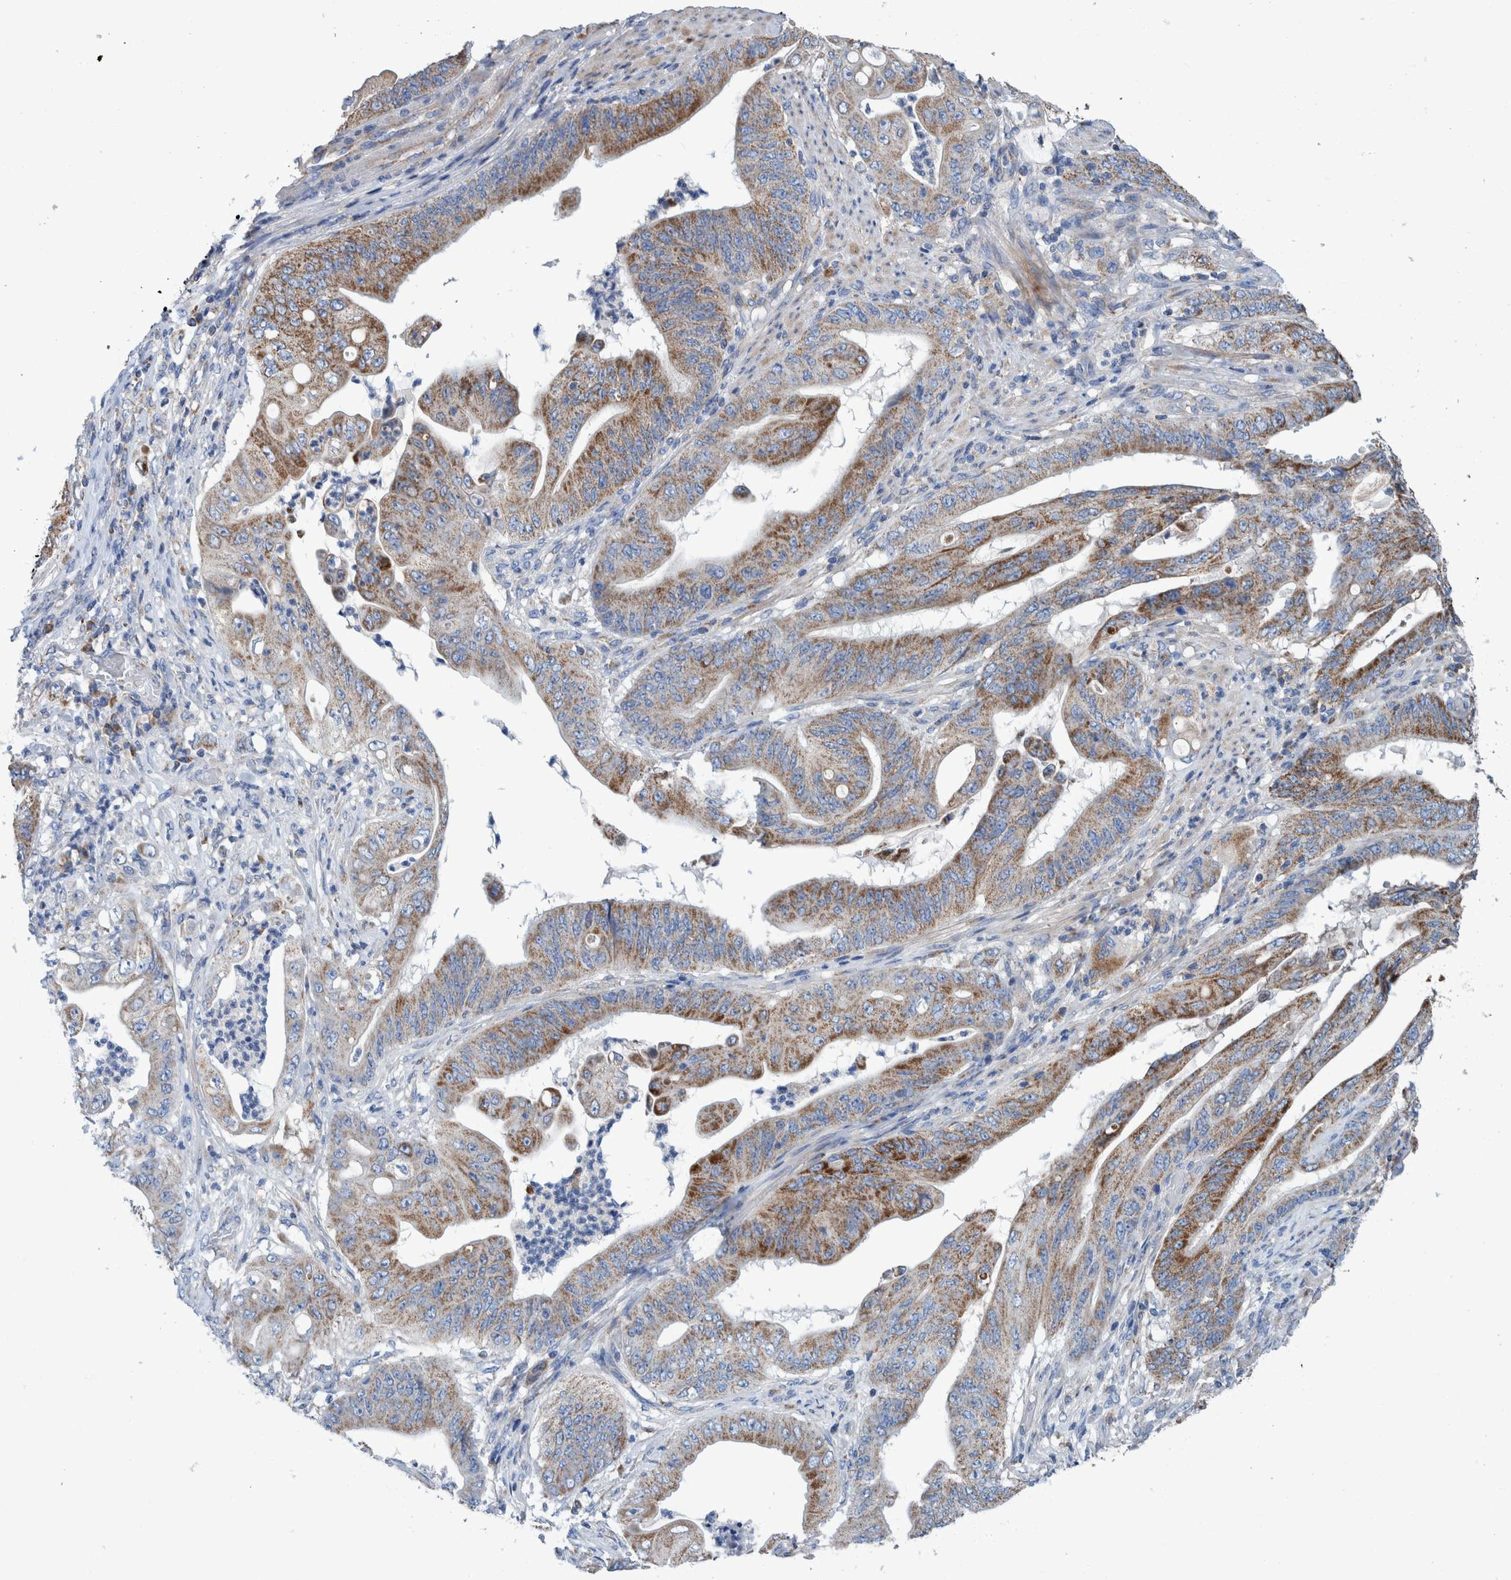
{"staining": {"intensity": "moderate", "quantity": ">75%", "location": "cytoplasmic/membranous"}, "tissue": "stomach cancer", "cell_type": "Tumor cells", "image_type": "cancer", "snomed": [{"axis": "morphology", "description": "Adenocarcinoma, NOS"}, {"axis": "topography", "description": "Stomach"}], "caption": "Stomach cancer tissue reveals moderate cytoplasmic/membranous positivity in approximately >75% of tumor cells The protein of interest is shown in brown color, while the nuclei are stained blue.", "gene": "DECR1", "patient": {"sex": "female", "age": 73}}